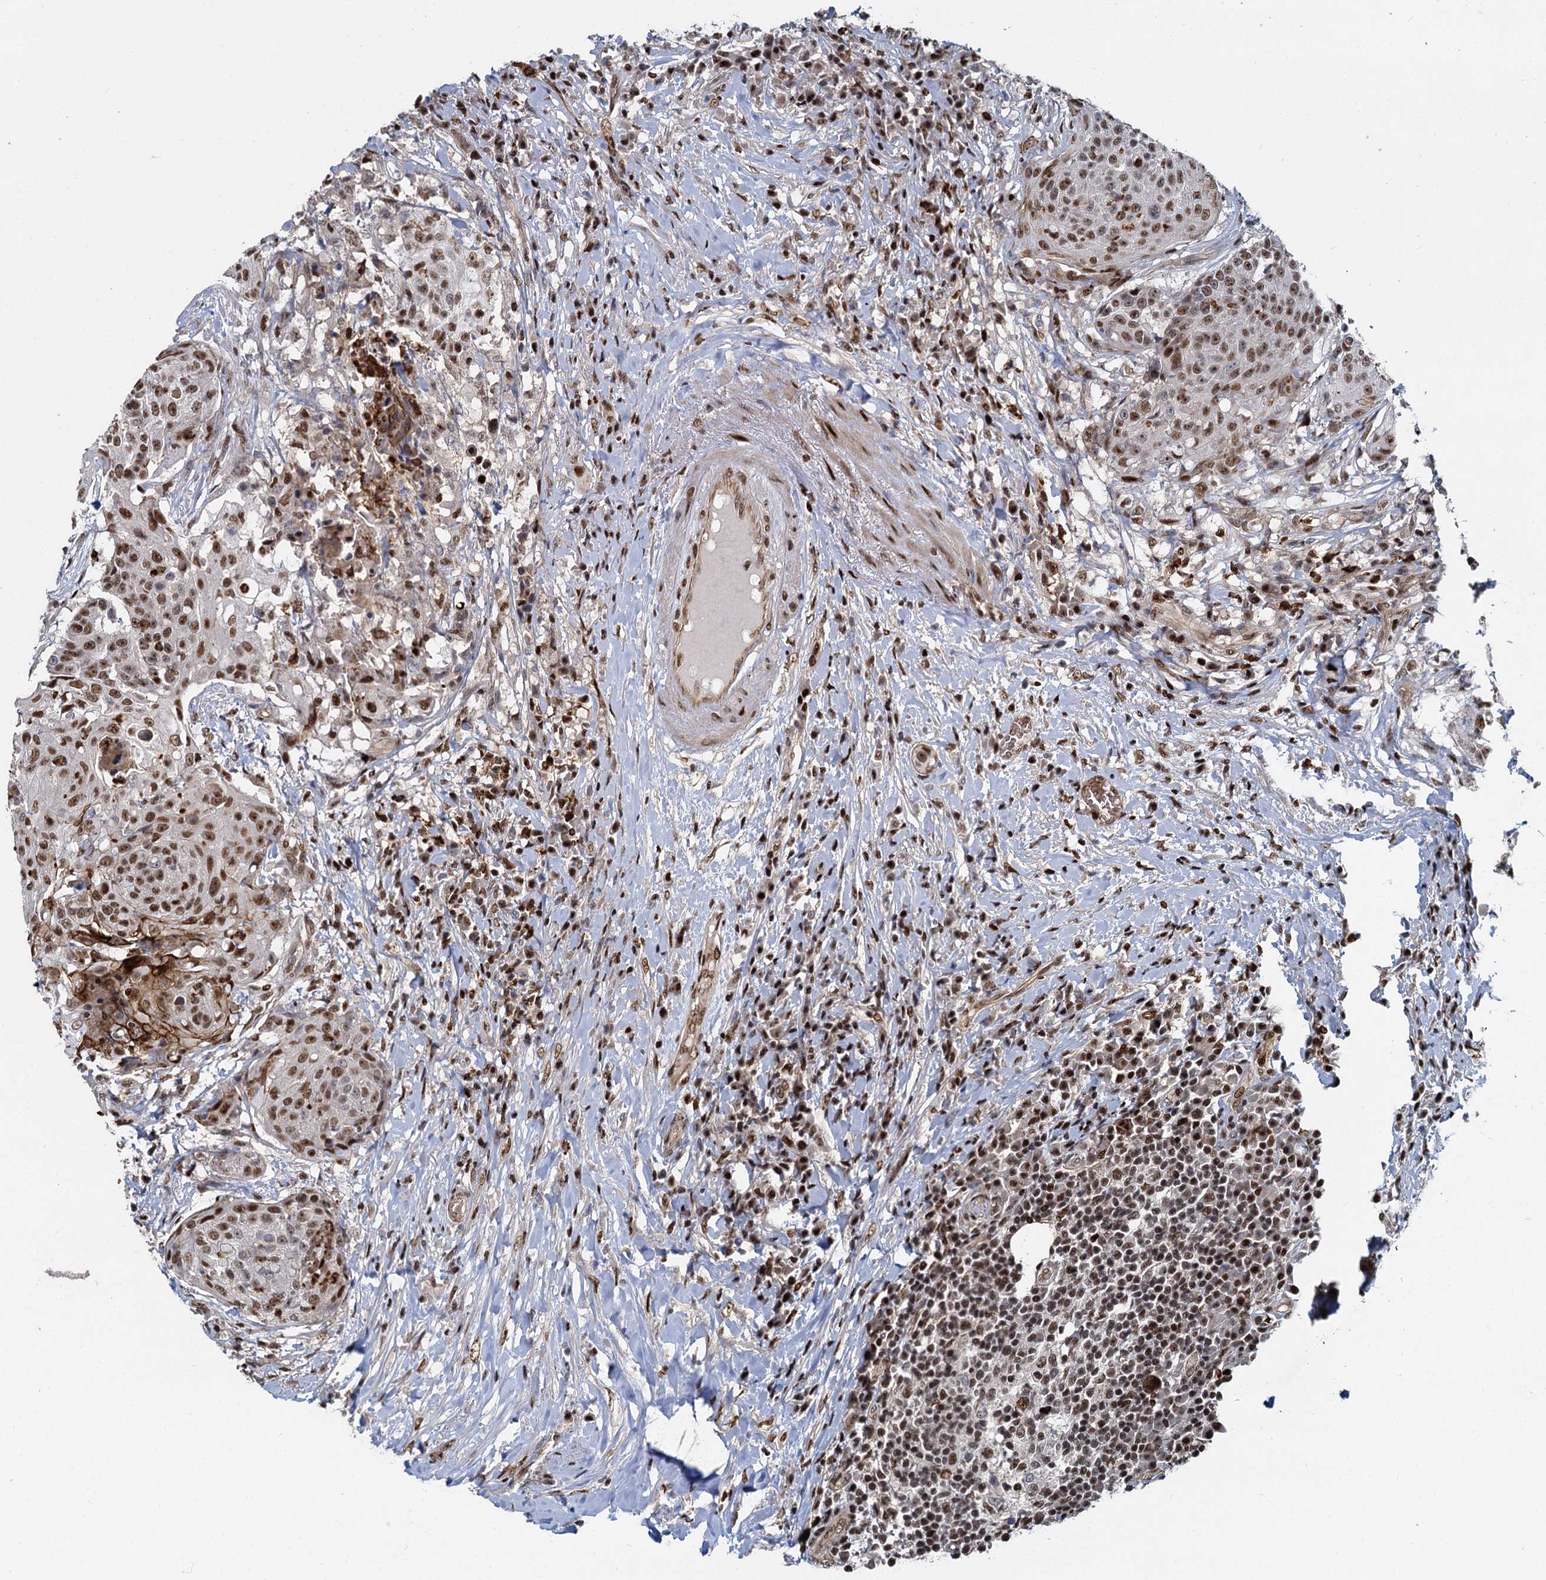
{"staining": {"intensity": "moderate", "quantity": ">75%", "location": "nuclear"}, "tissue": "urothelial cancer", "cell_type": "Tumor cells", "image_type": "cancer", "snomed": [{"axis": "morphology", "description": "Urothelial carcinoma, High grade"}, {"axis": "topography", "description": "Urinary bladder"}], "caption": "DAB immunohistochemical staining of urothelial cancer exhibits moderate nuclear protein staining in approximately >75% of tumor cells.", "gene": "ANKRD49", "patient": {"sex": "female", "age": 63}}